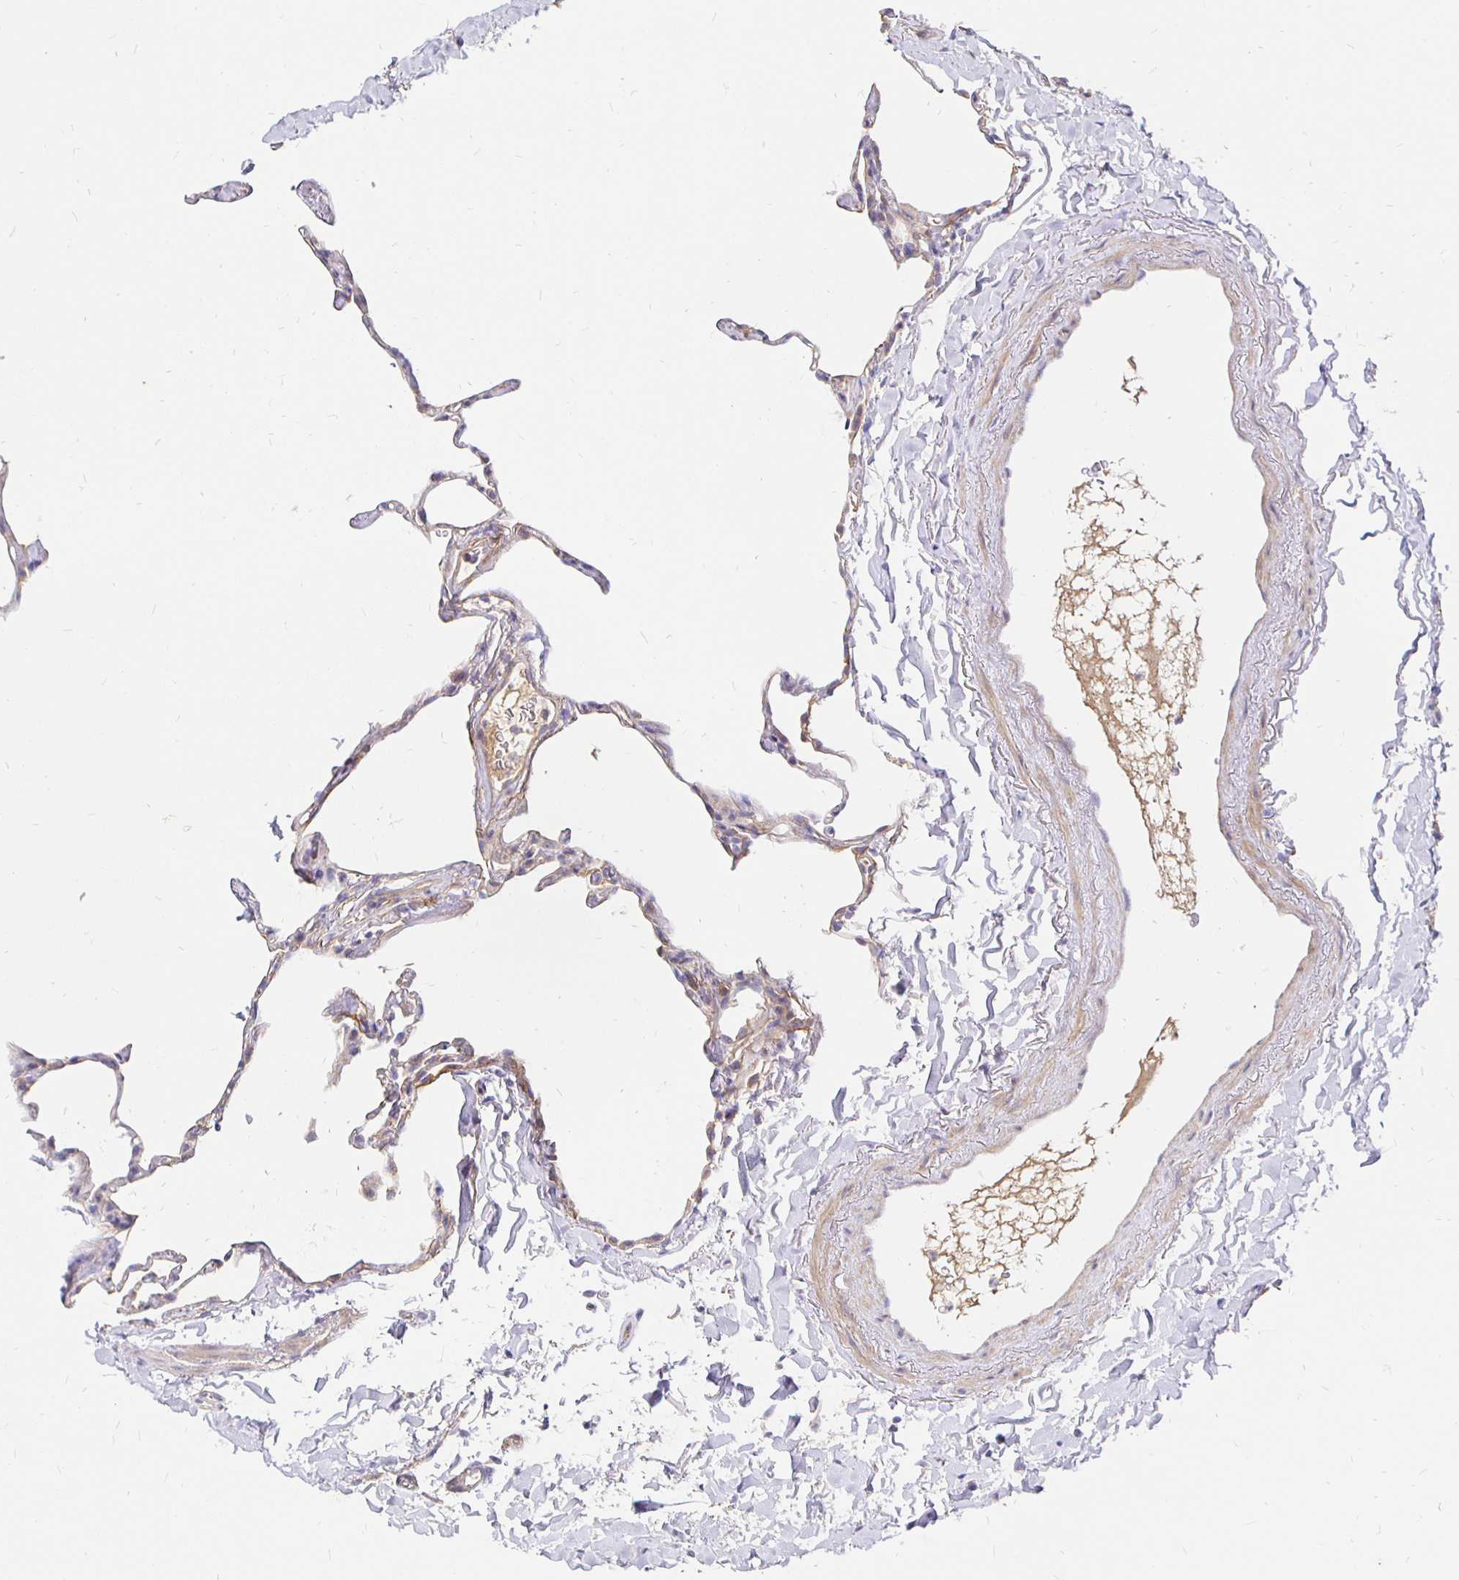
{"staining": {"intensity": "weak", "quantity": "25%-75%", "location": "cytoplasmic/membranous"}, "tissue": "lung", "cell_type": "Alveolar cells", "image_type": "normal", "snomed": [{"axis": "morphology", "description": "Normal tissue, NOS"}, {"axis": "topography", "description": "Lung"}], "caption": "This is a photomicrograph of IHC staining of unremarkable lung, which shows weak positivity in the cytoplasmic/membranous of alveolar cells.", "gene": "PALM2AKAP2", "patient": {"sex": "male", "age": 65}}